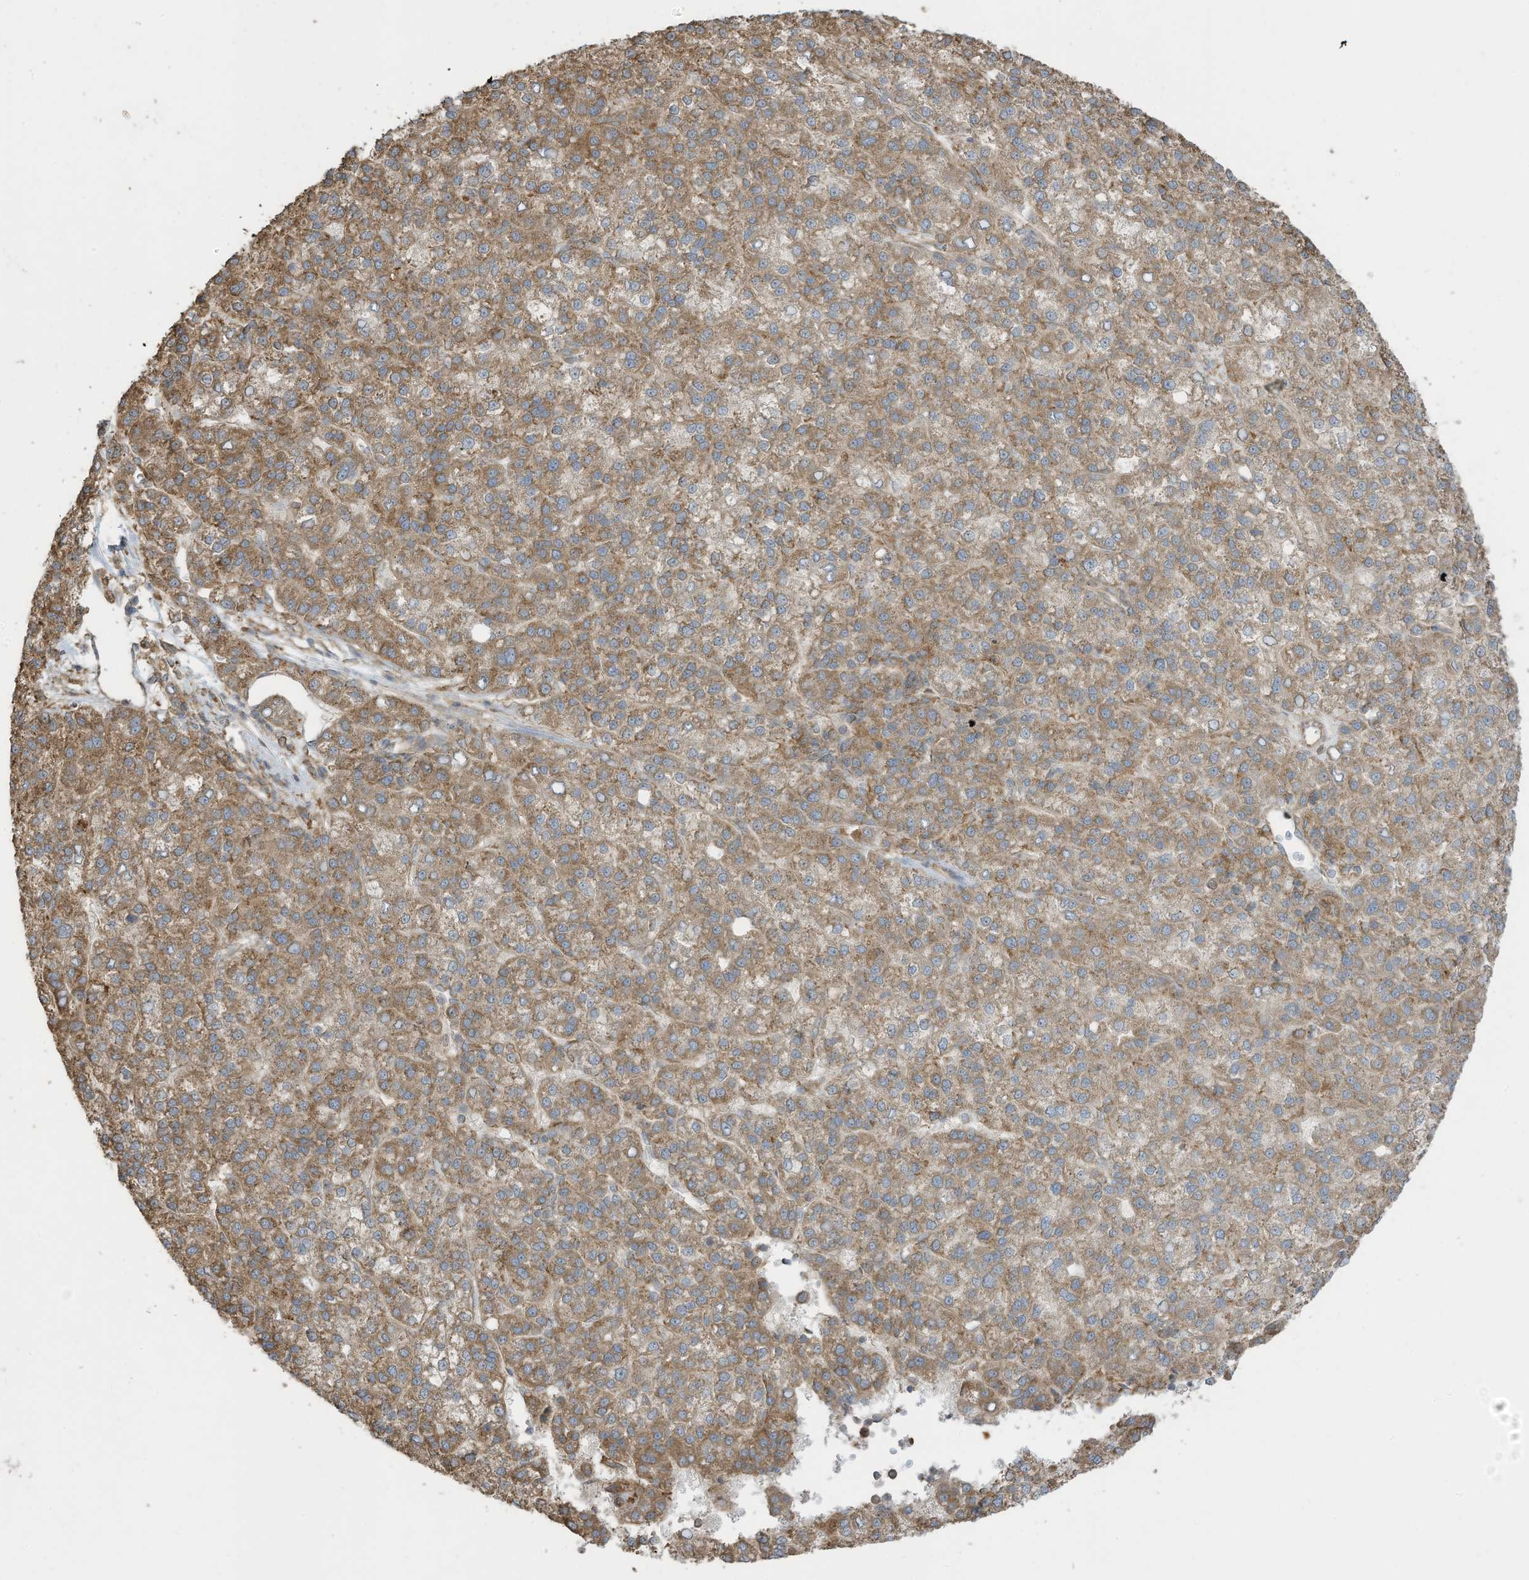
{"staining": {"intensity": "moderate", "quantity": "25%-75%", "location": "cytoplasmic/membranous"}, "tissue": "liver cancer", "cell_type": "Tumor cells", "image_type": "cancer", "snomed": [{"axis": "morphology", "description": "Carcinoma, Hepatocellular, NOS"}, {"axis": "topography", "description": "Liver"}], "caption": "Hepatocellular carcinoma (liver) was stained to show a protein in brown. There is medium levels of moderate cytoplasmic/membranous positivity in approximately 25%-75% of tumor cells.", "gene": "CGAS", "patient": {"sex": "female", "age": 58}}